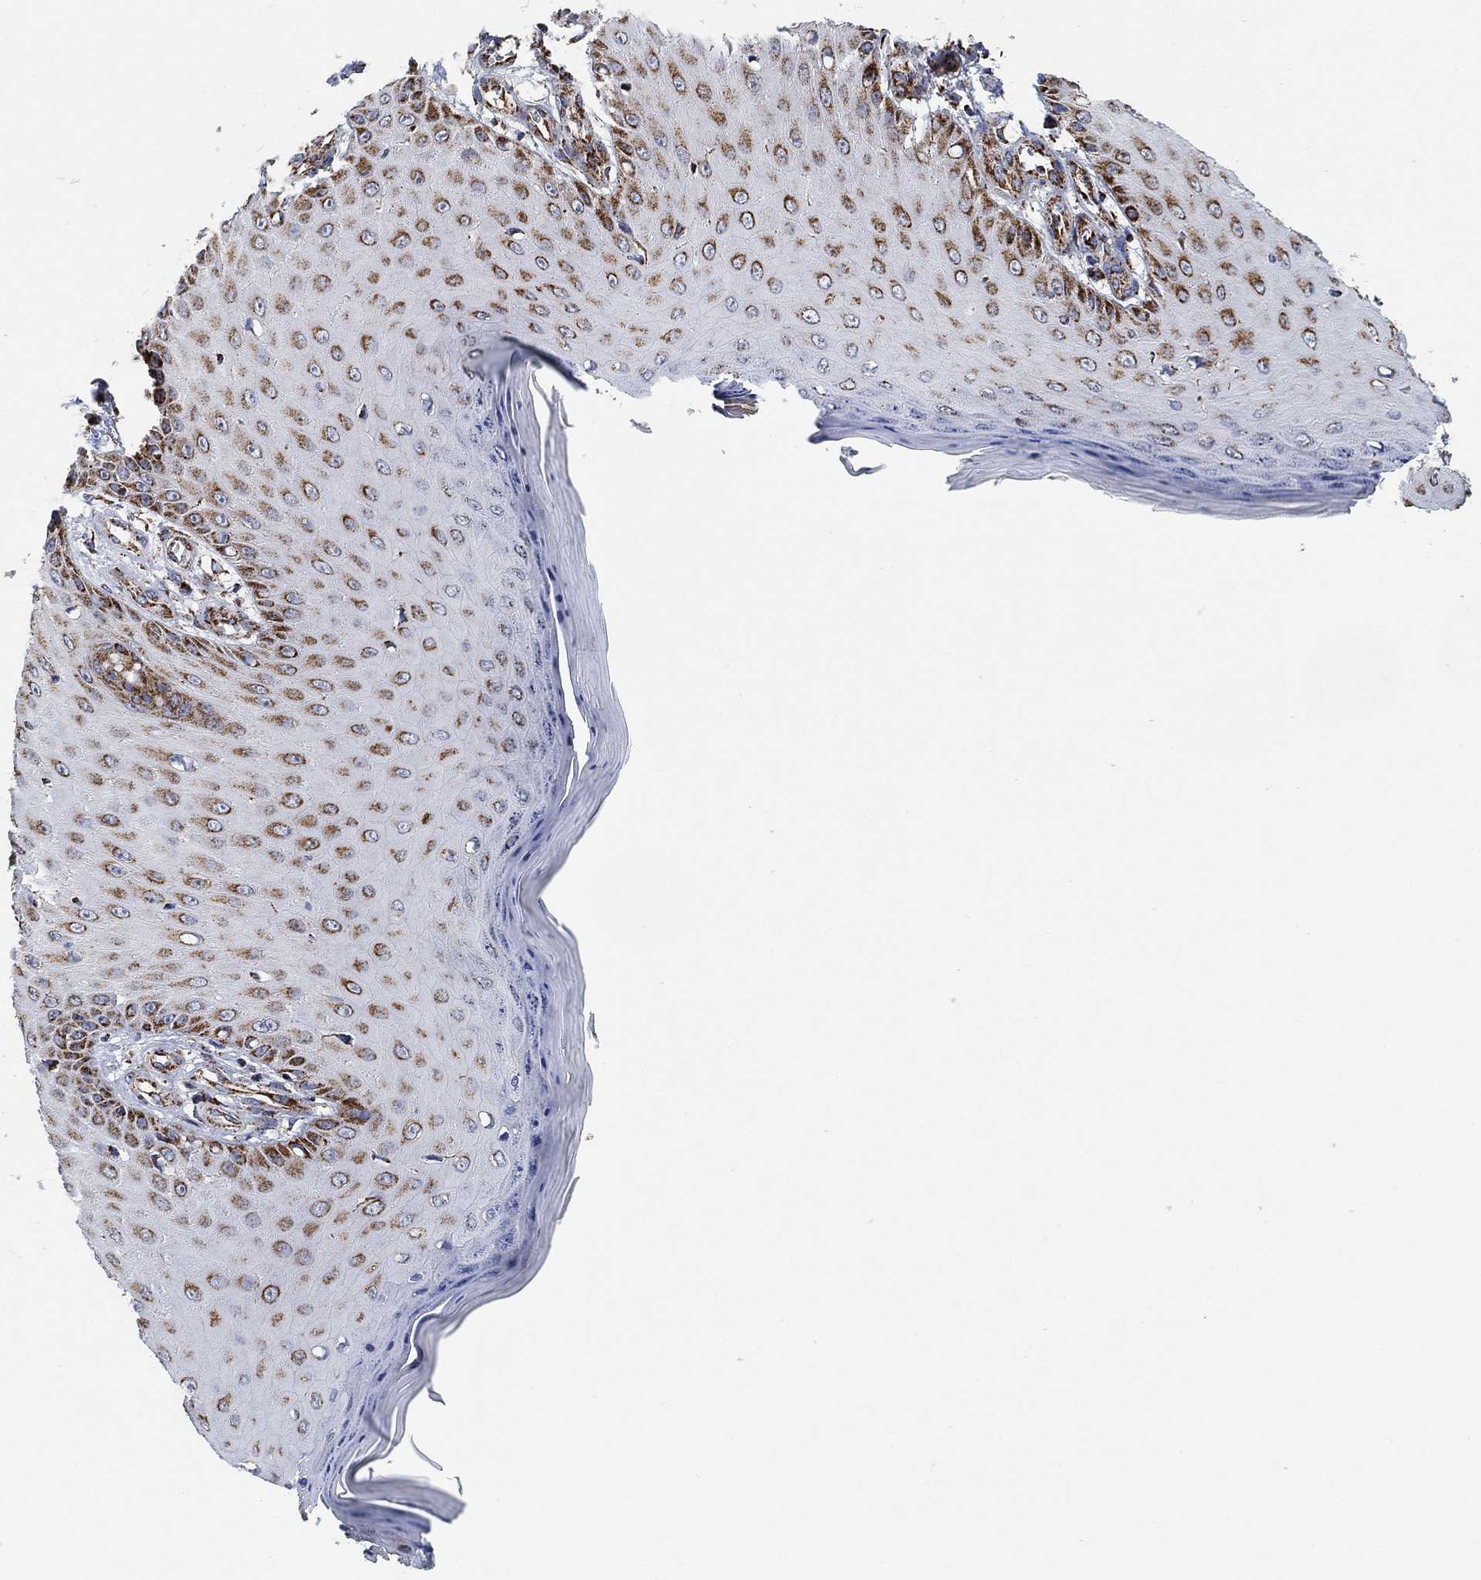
{"staining": {"intensity": "strong", "quantity": "25%-75%", "location": "cytoplasmic/membranous"}, "tissue": "skin cancer", "cell_type": "Tumor cells", "image_type": "cancer", "snomed": [{"axis": "morphology", "description": "Inflammation, NOS"}, {"axis": "morphology", "description": "Squamous cell carcinoma, NOS"}, {"axis": "topography", "description": "Skin"}], "caption": "This micrograph shows skin cancer (squamous cell carcinoma) stained with IHC to label a protein in brown. The cytoplasmic/membranous of tumor cells show strong positivity for the protein. Nuclei are counter-stained blue.", "gene": "NDUFS3", "patient": {"sex": "male", "age": 70}}